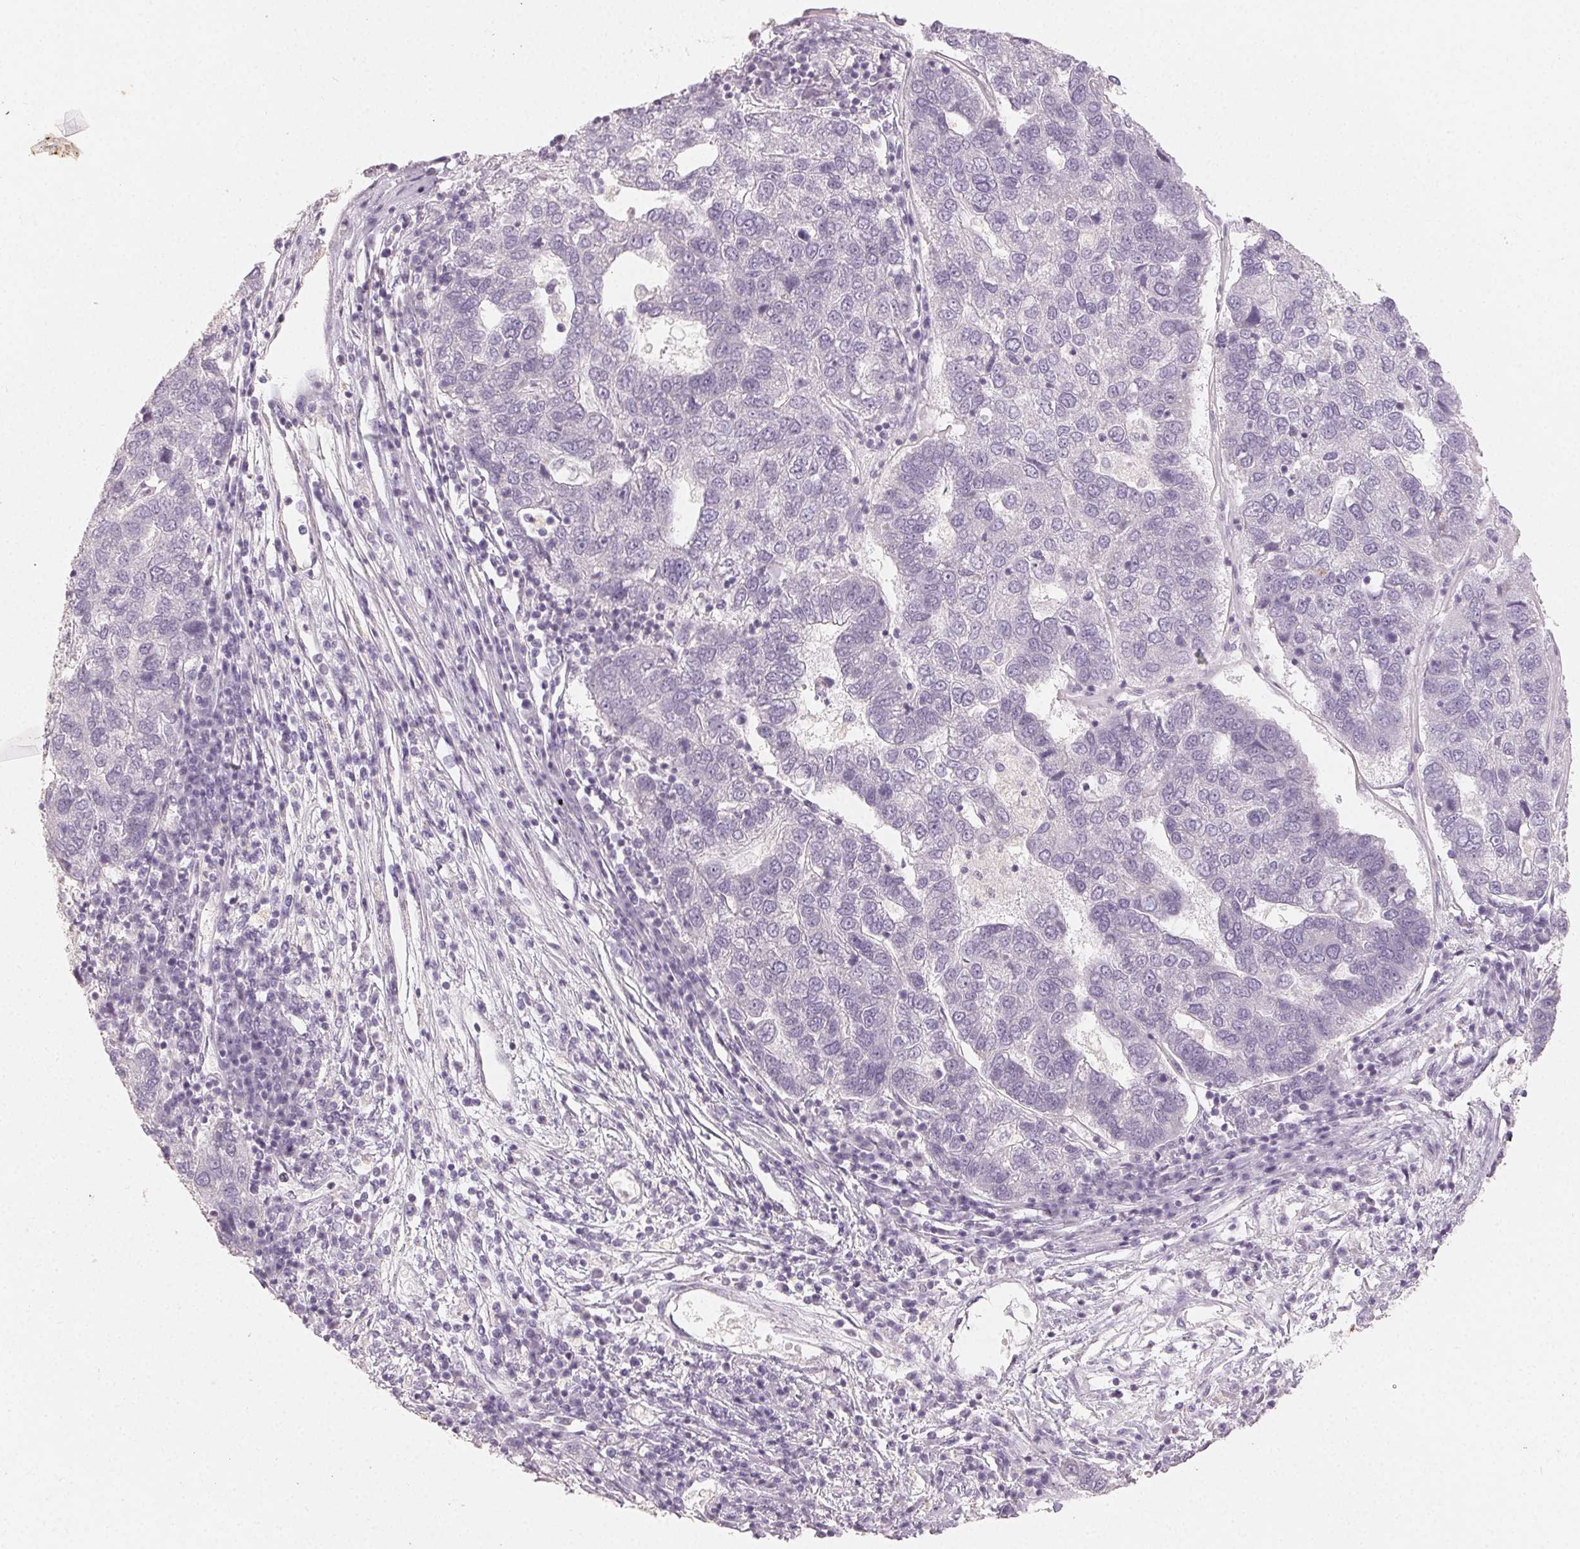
{"staining": {"intensity": "negative", "quantity": "none", "location": "none"}, "tissue": "pancreatic cancer", "cell_type": "Tumor cells", "image_type": "cancer", "snomed": [{"axis": "morphology", "description": "Adenocarcinoma, NOS"}, {"axis": "topography", "description": "Pancreas"}], "caption": "DAB immunohistochemical staining of human pancreatic cancer (adenocarcinoma) exhibits no significant expression in tumor cells.", "gene": "LVRN", "patient": {"sex": "female", "age": 61}}